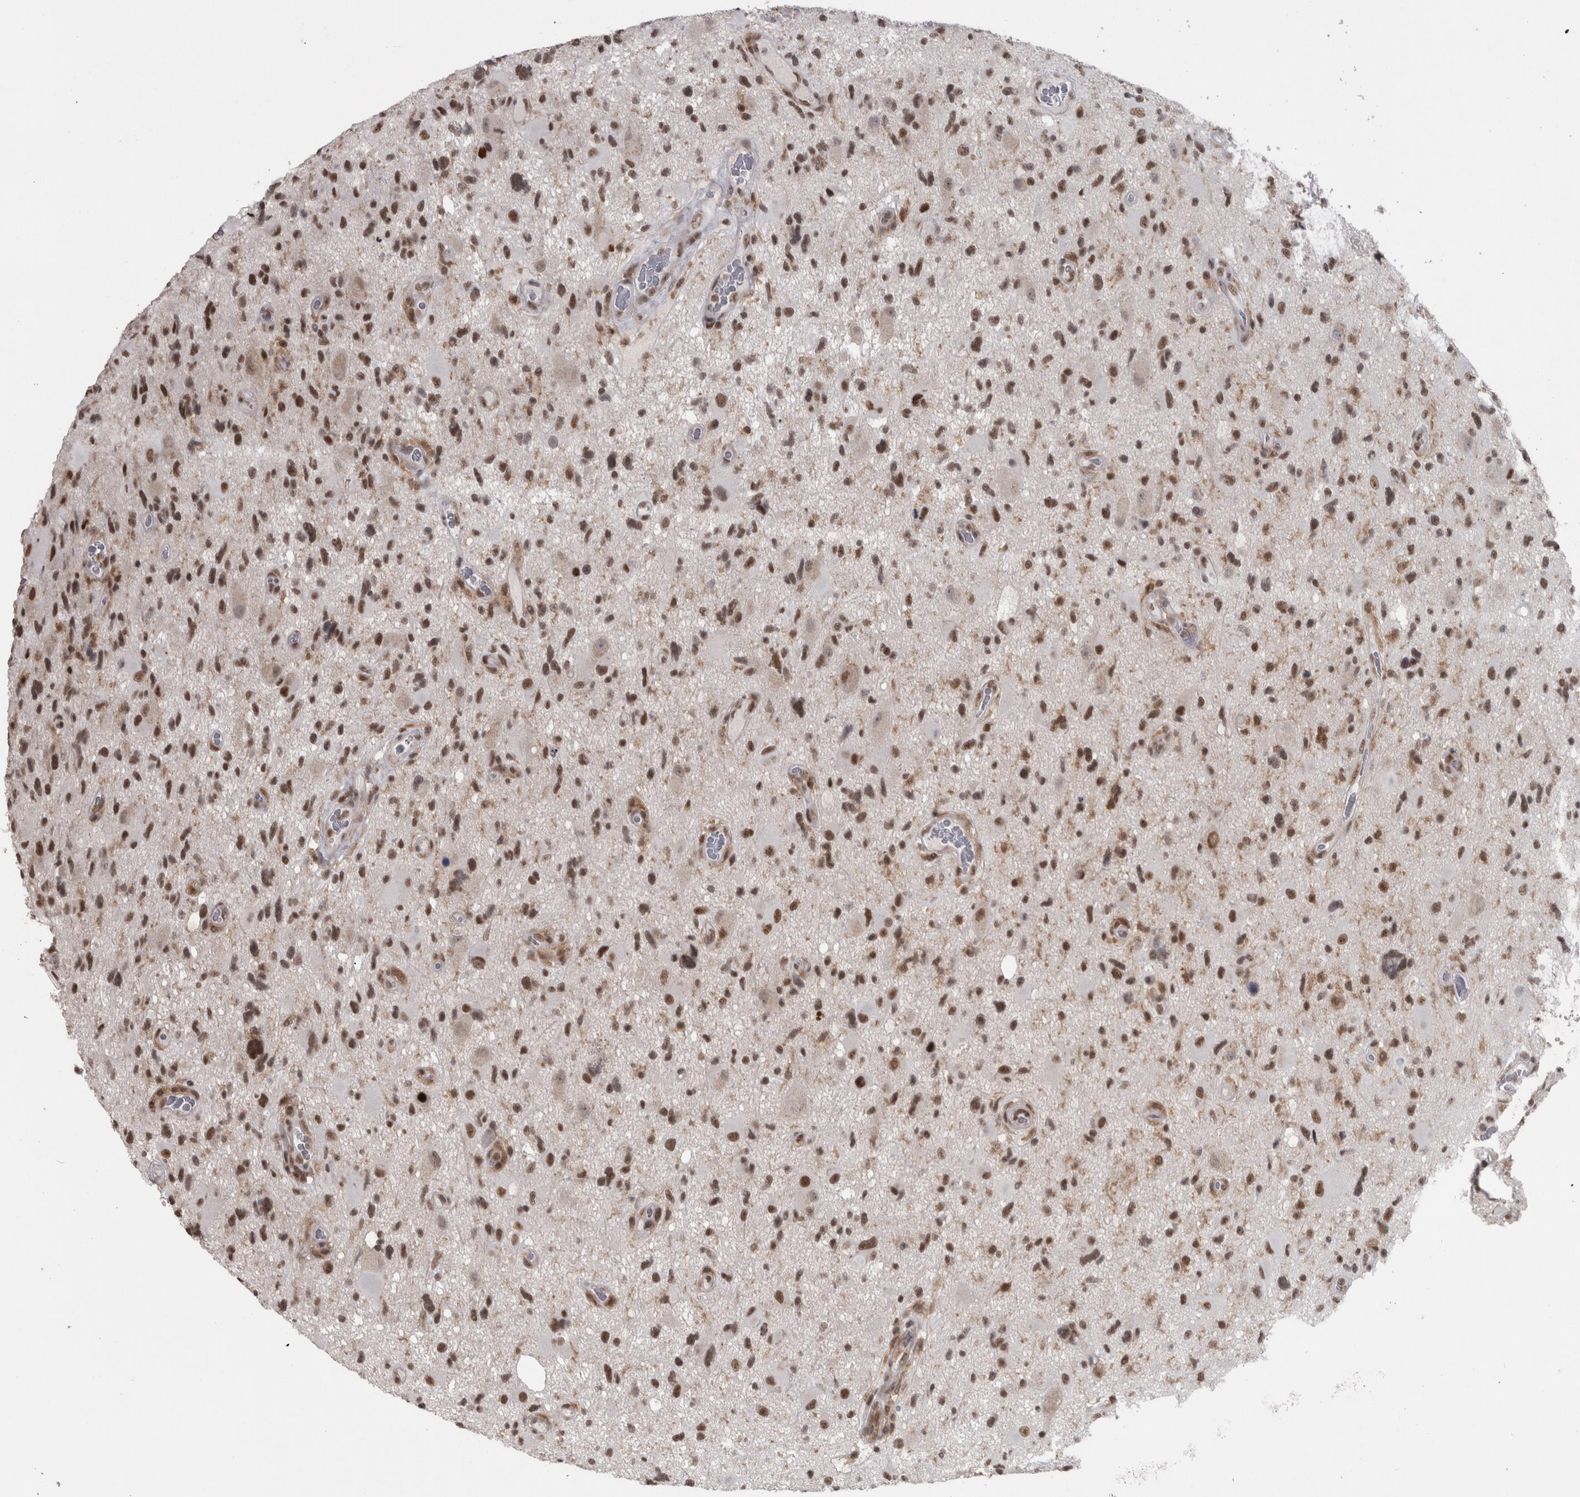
{"staining": {"intensity": "moderate", "quantity": ">75%", "location": "nuclear"}, "tissue": "glioma", "cell_type": "Tumor cells", "image_type": "cancer", "snomed": [{"axis": "morphology", "description": "Glioma, malignant, High grade"}, {"axis": "topography", "description": "Brain"}], "caption": "Immunohistochemistry staining of glioma, which shows medium levels of moderate nuclear staining in about >75% of tumor cells indicating moderate nuclear protein expression. The staining was performed using DAB (brown) for protein detection and nuclei were counterstained in hematoxylin (blue).", "gene": "MICU3", "patient": {"sex": "male", "age": 33}}